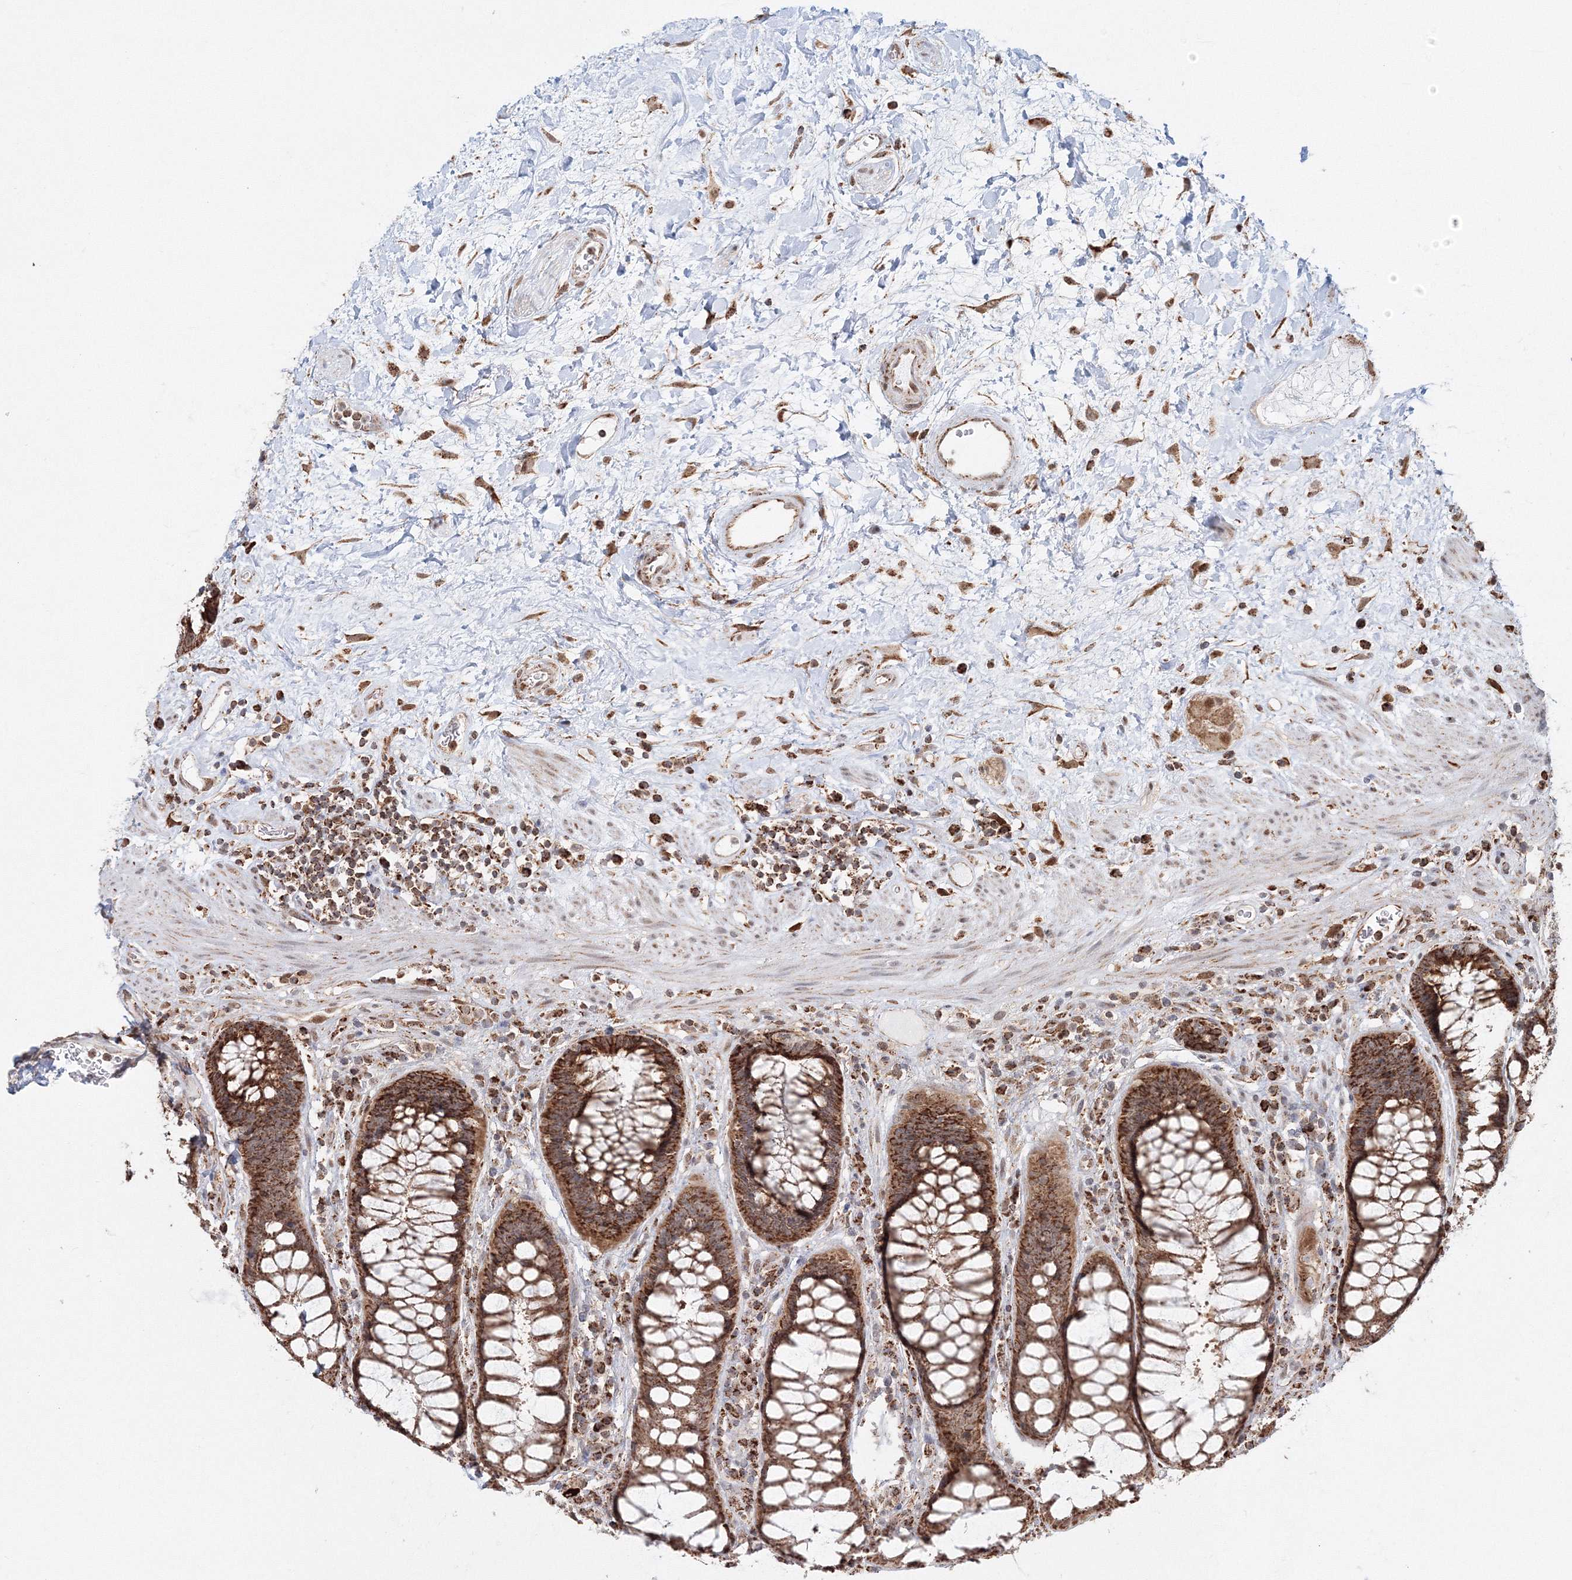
{"staining": {"intensity": "strong", "quantity": ">75%", "location": "cytoplasmic/membranous"}, "tissue": "rectum", "cell_type": "Glandular cells", "image_type": "normal", "snomed": [{"axis": "morphology", "description": "Normal tissue, NOS"}, {"axis": "topography", "description": "Rectum"}], "caption": "Glandular cells show strong cytoplasmic/membranous staining in approximately >75% of cells in benign rectum.", "gene": "PSMD6", "patient": {"sex": "male", "age": 64}}